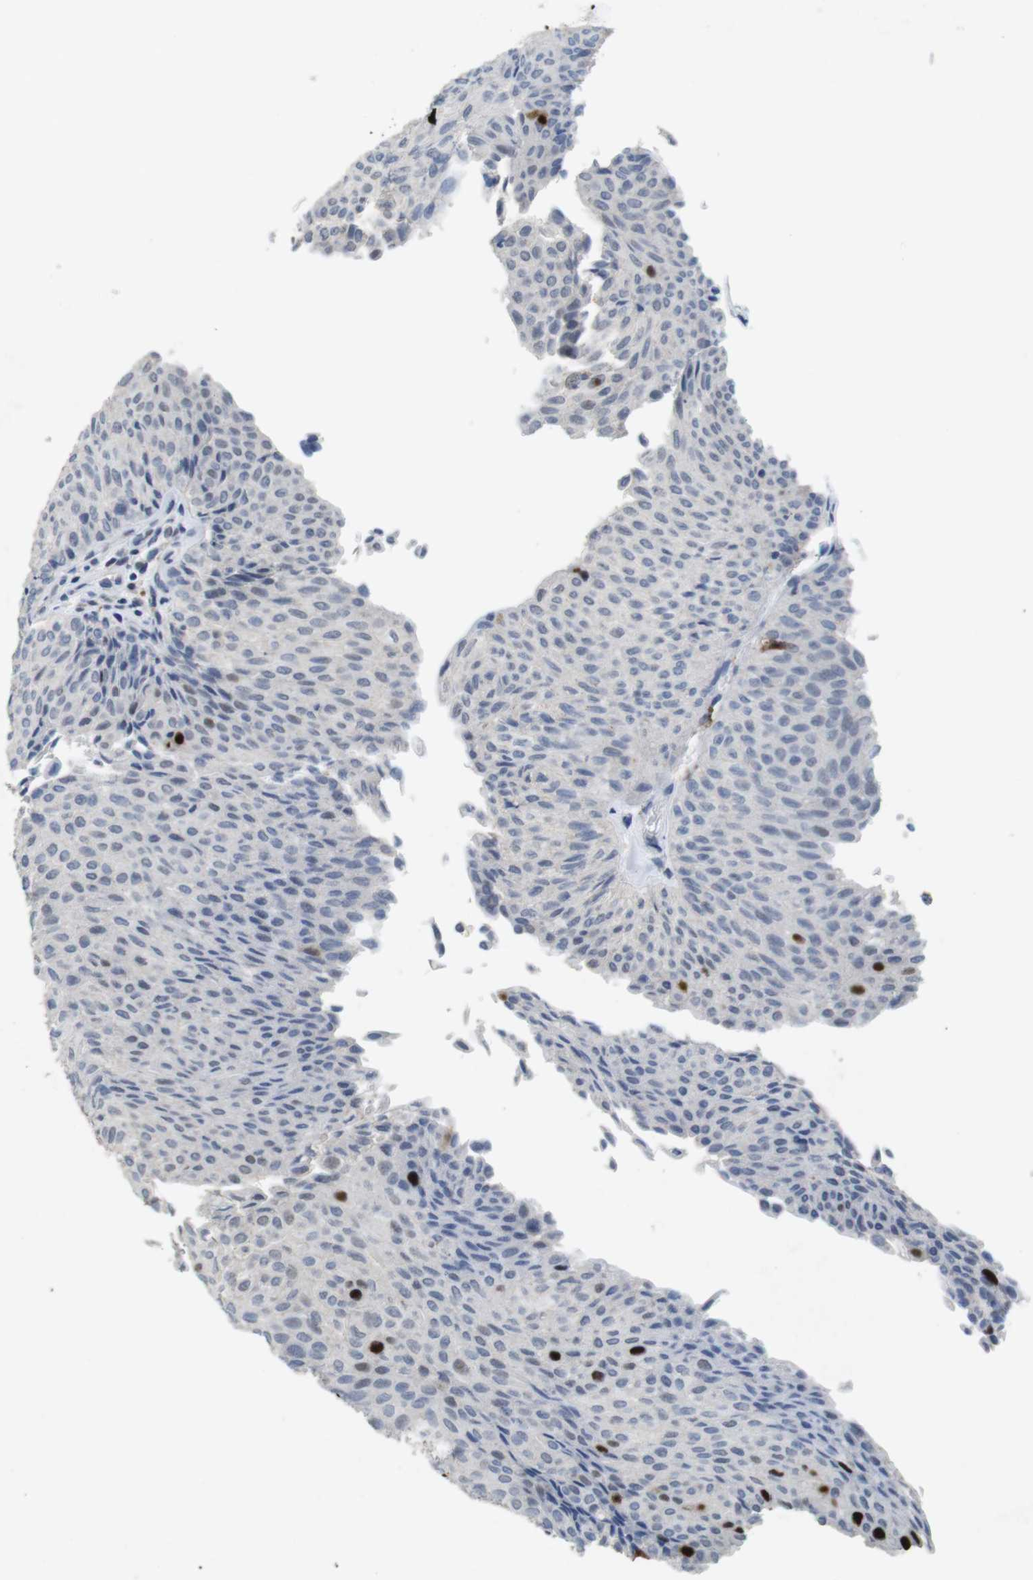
{"staining": {"intensity": "strong", "quantity": "<25%", "location": "nuclear"}, "tissue": "urothelial cancer", "cell_type": "Tumor cells", "image_type": "cancer", "snomed": [{"axis": "morphology", "description": "Urothelial carcinoma, Low grade"}, {"axis": "topography", "description": "Urinary bladder"}], "caption": "Urothelial carcinoma (low-grade) stained for a protein (brown) reveals strong nuclear positive positivity in about <25% of tumor cells.", "gene": "KPNA2", "patient": {"sex": "male", "age": 78}}